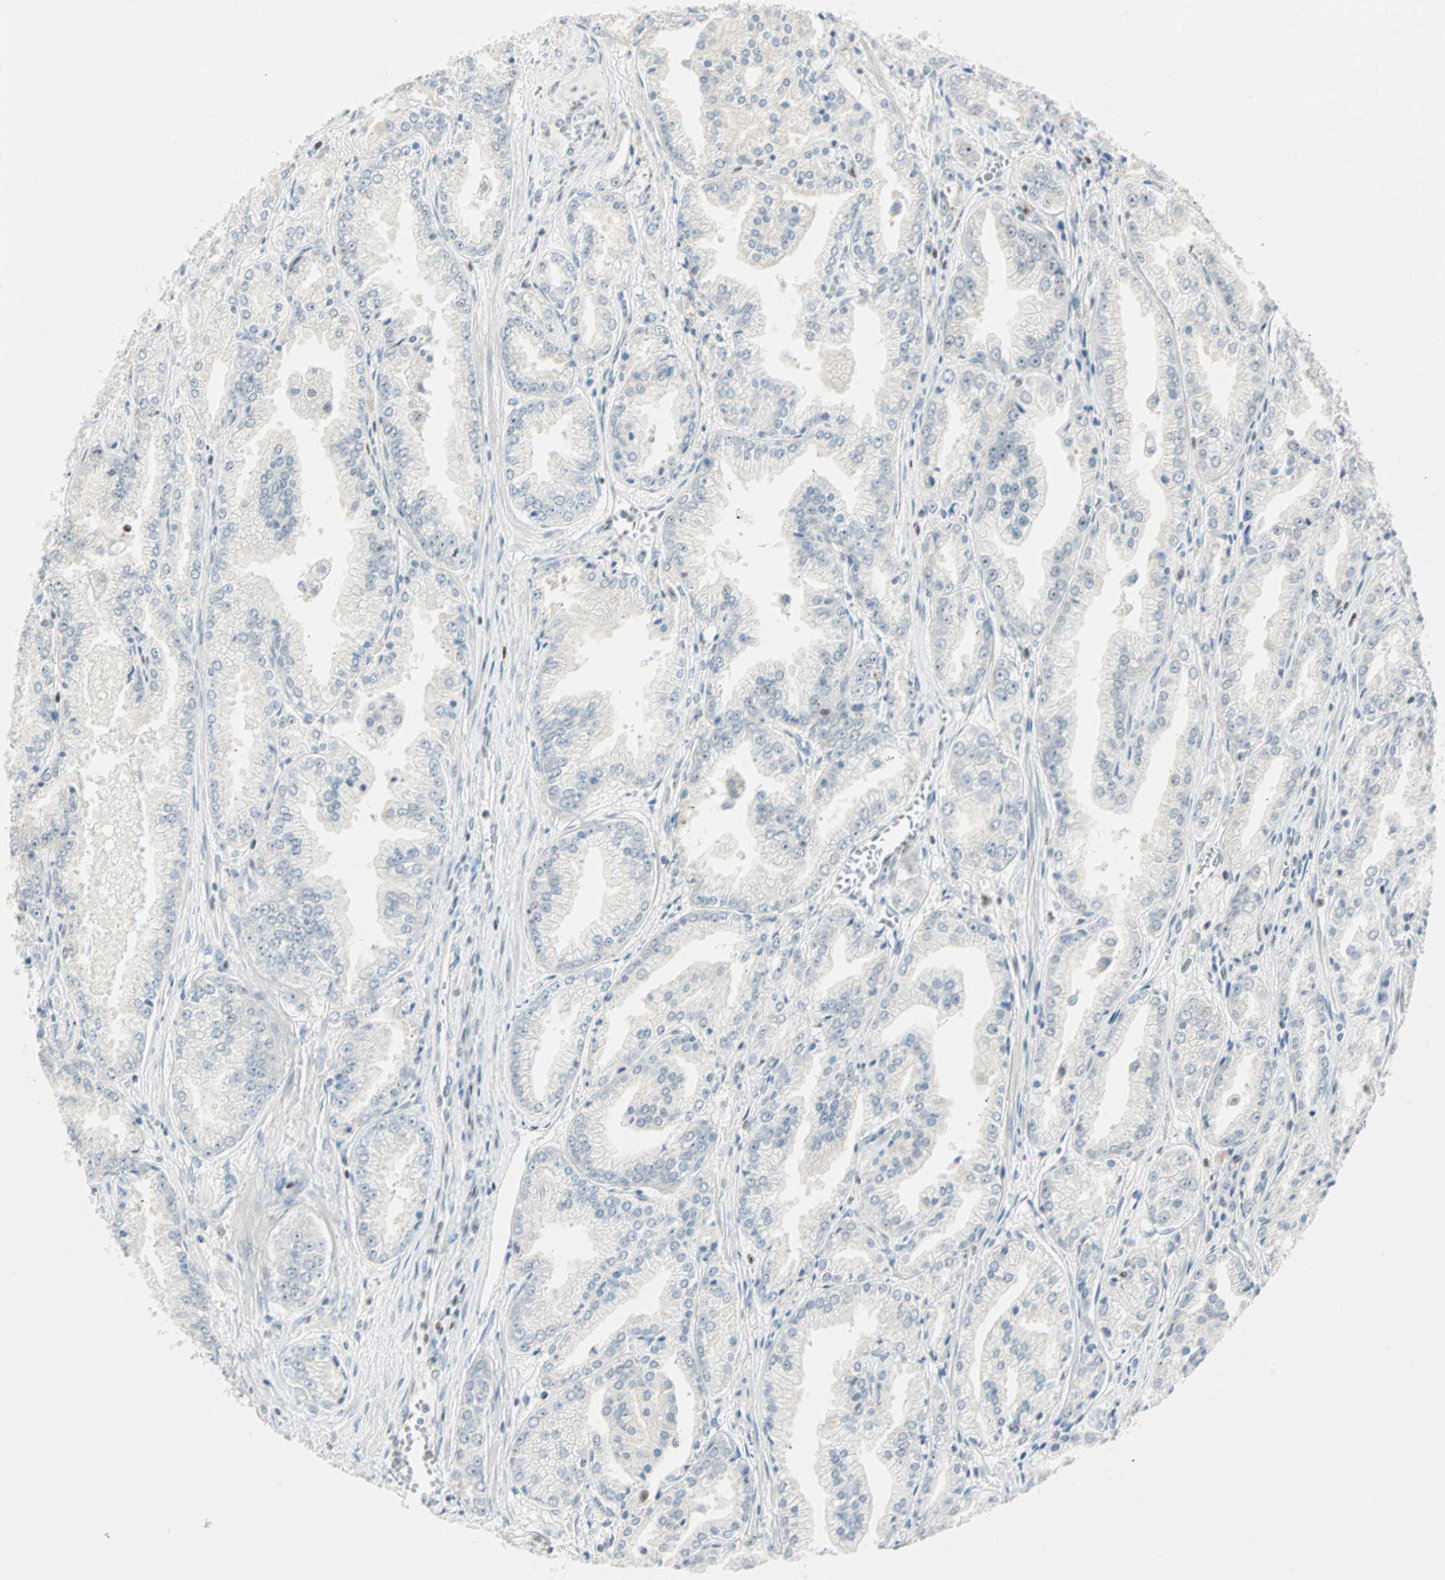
{"staining": {"intensity": "negative", "quantity": "none", "location": "none"}, "tissue": "prostate cancer", "cell_type": "Tumor cells", "image_type": "cancer", "snomed": [{"axis": "morphology", "description": "Adenocarcinoma, High grade"}, {"axis": "topography", "description": "Prostate"}], "caption": "IHC of human prostate adenocarcinoma (high-grade) shows no staining in tumor cells. Brightfield microscopy of immunohistochemistry (IHC) stained with DAB (brown) and hematoxylin (blue), captured at high magnification.", "gene": "MSX2", "patient": {"sex": "male", "age": 61}}